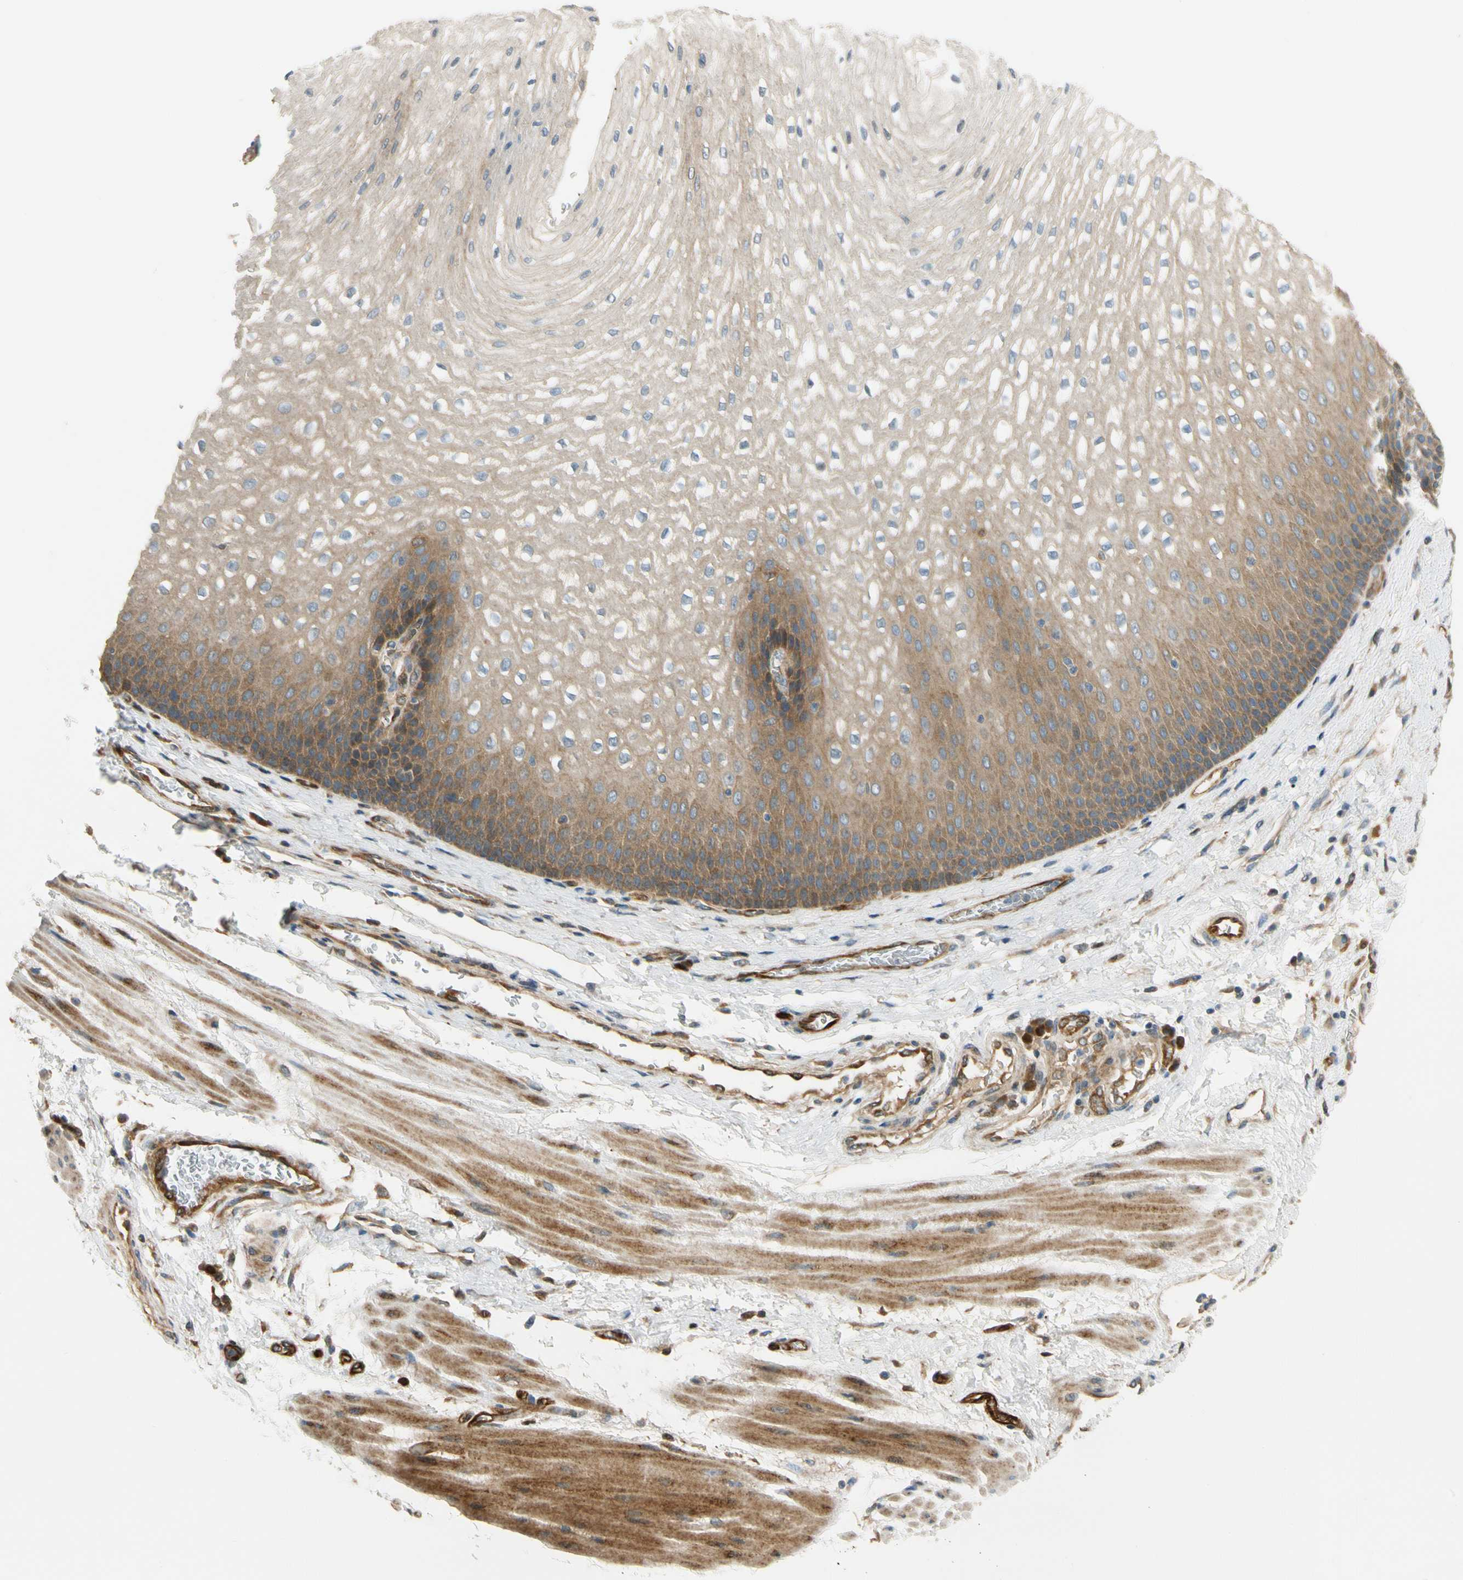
{"staining": {"intensity": "moderate", "quantity": "25%-75%", "location": "cytoplasmic/membranous"}, "tissue": "esophagus", "cell_type": "Squamous epithelial cells", "image_type": "normal", "snomed": [{"axis": "morphology", "description": "Normal tissue, NOS"}, {"axis": "topography", "description": "Esophagus"}], "caption": "Protein analysis of benign esophagus demonstrates moderate cytoplasmic/membranous positivity in about 25%-75% of squamous epithelial cells.", "gene": "PARP14", "patient": {"sex": "male", "age": 48}}